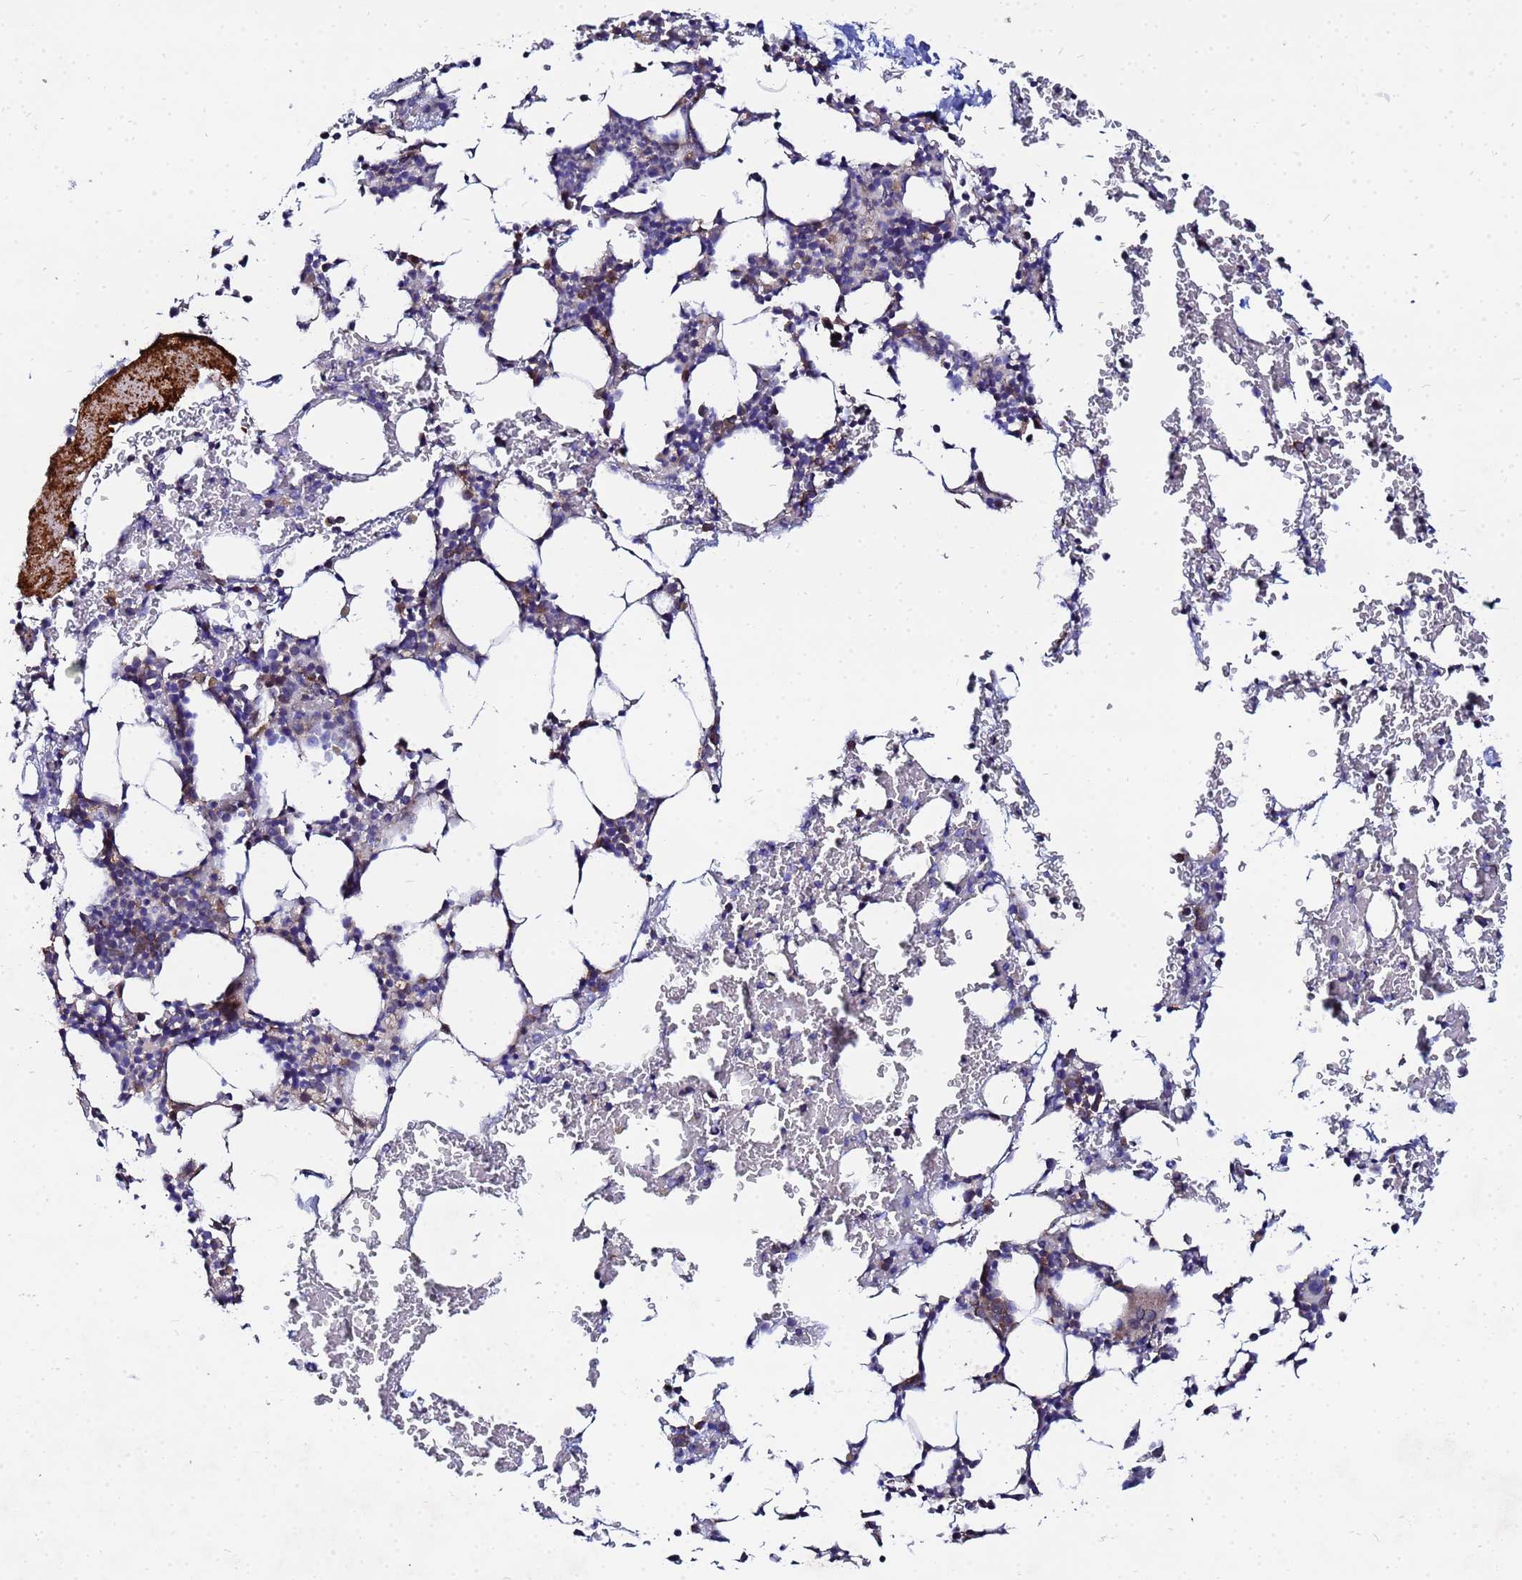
{"staining": {"intensity": "moderate", "quantity": "<25%", "location": "cytoplasmic/membranous"}, "tissue": "bone marrow", "cell_type": "Hematopoietic cells", "image_type": "normal", "snomed": [{"axis": "morphology", "description": "Normal tissue, NOS"}, {"axis": "morphology", "description": "Inflammation, NOS"}, {"axis": "topography", "description": "Bone marrow"}], "caption": "Protein expression analysis of unremarkable human bone marrow reveals moderate cytoplasmic/membranous expression in about <25% of hematopoietic cells. Using DAB (3,3'-diaminobenzidine) (brown) and hematoxylin (blue) stains, captured at high magnification using brightfield microscopy.", "gene": "FAHD2A", "patient": {"sex": "male", "age": 41}}